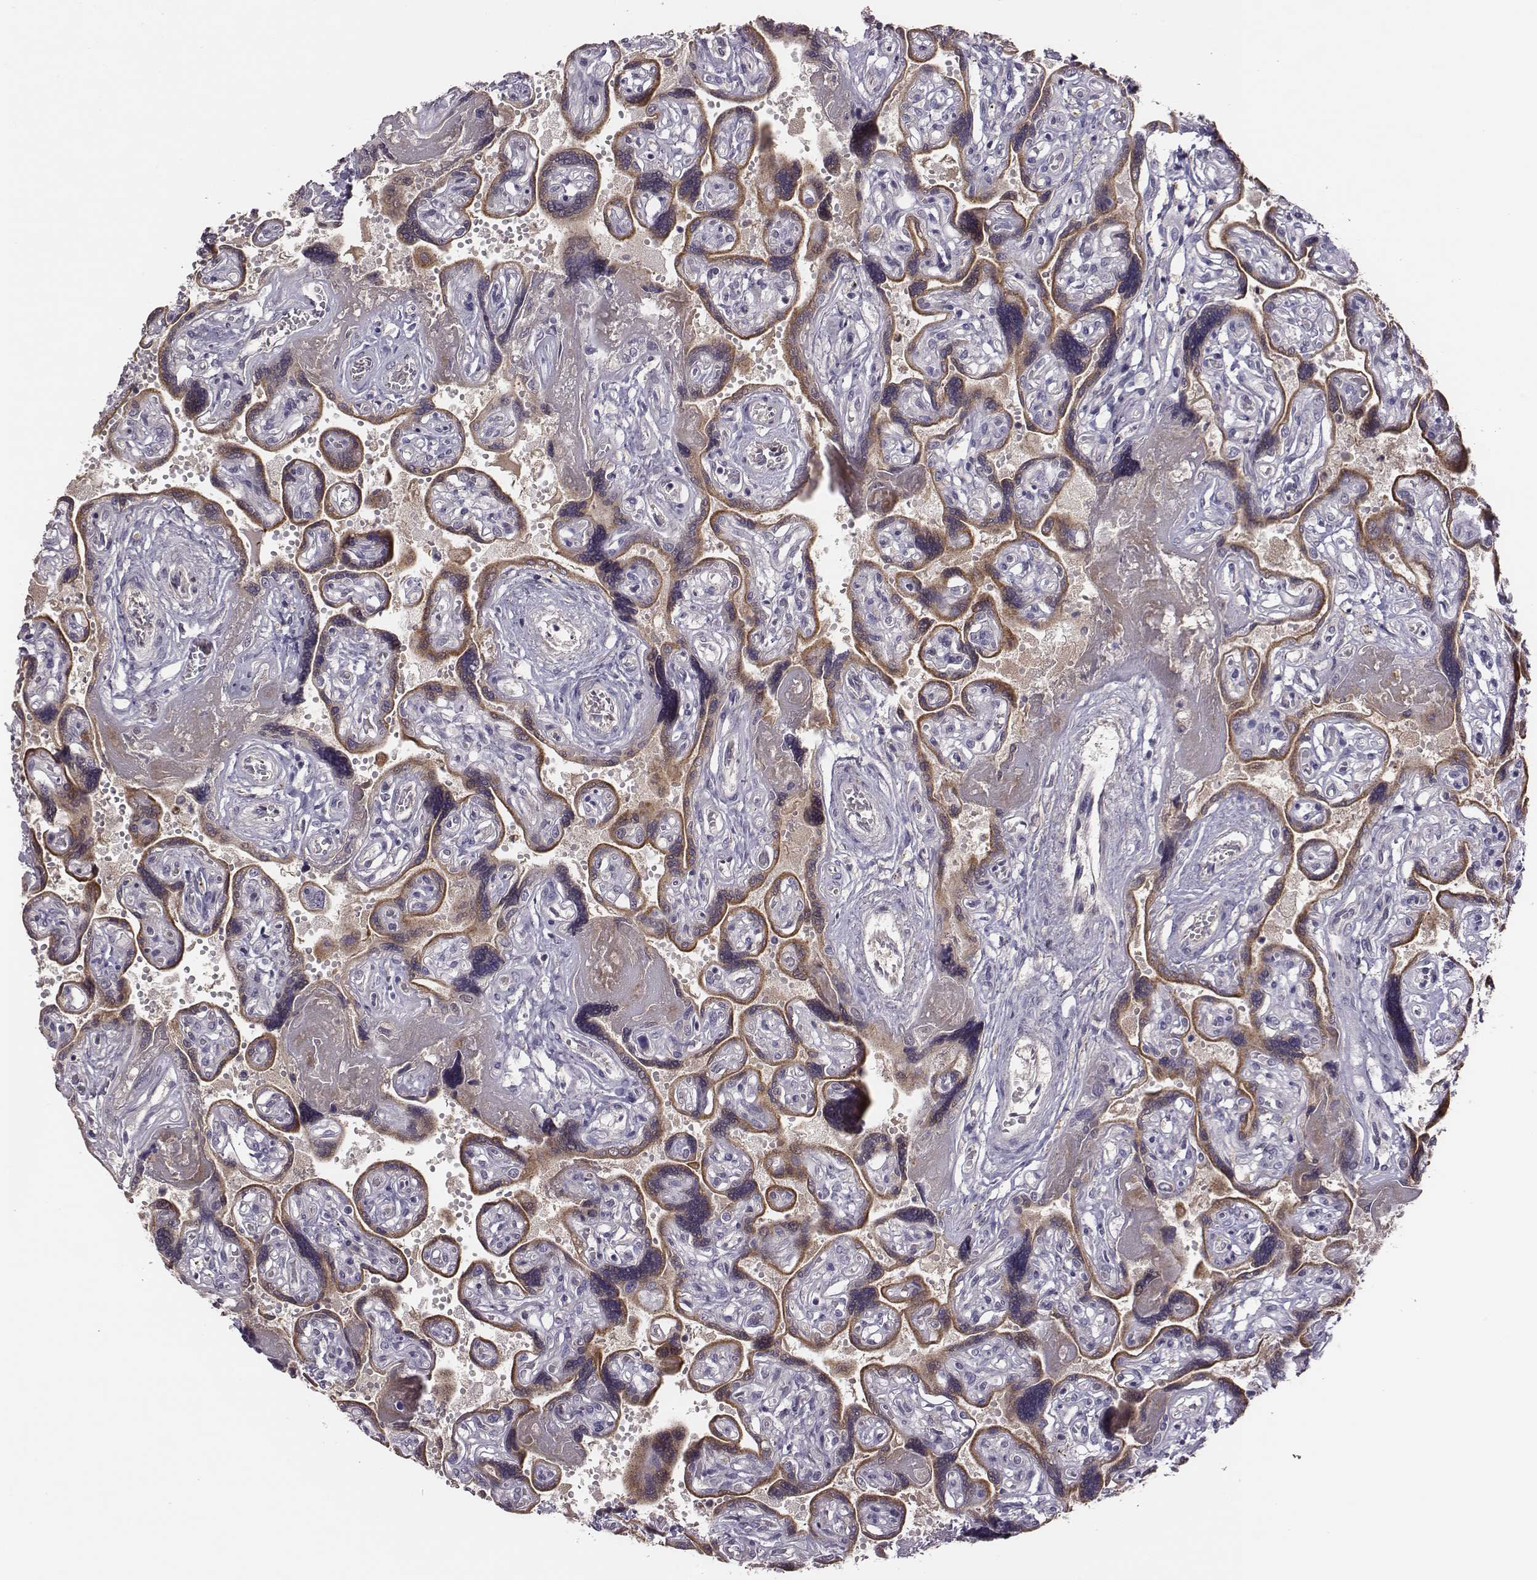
{"staining": {"intensity": "negative", "quantity": "none", "location": "none"}, "tissue": "placenta", "cell_type": "Decidual cells", "image_type": "normal", "snomed": [{"axis": "morphology", "description": "Normal tissue, NOS"}, {"axis": "topography", "description": "Placenta"}], "caption": "Immunohistochemistry (IHC) of benign placenta demonstrates no positivity in decidual cells. Nuclei are stained in blue.", "gene": "KMO", "patient": {"sex": "female", "age": 32}}